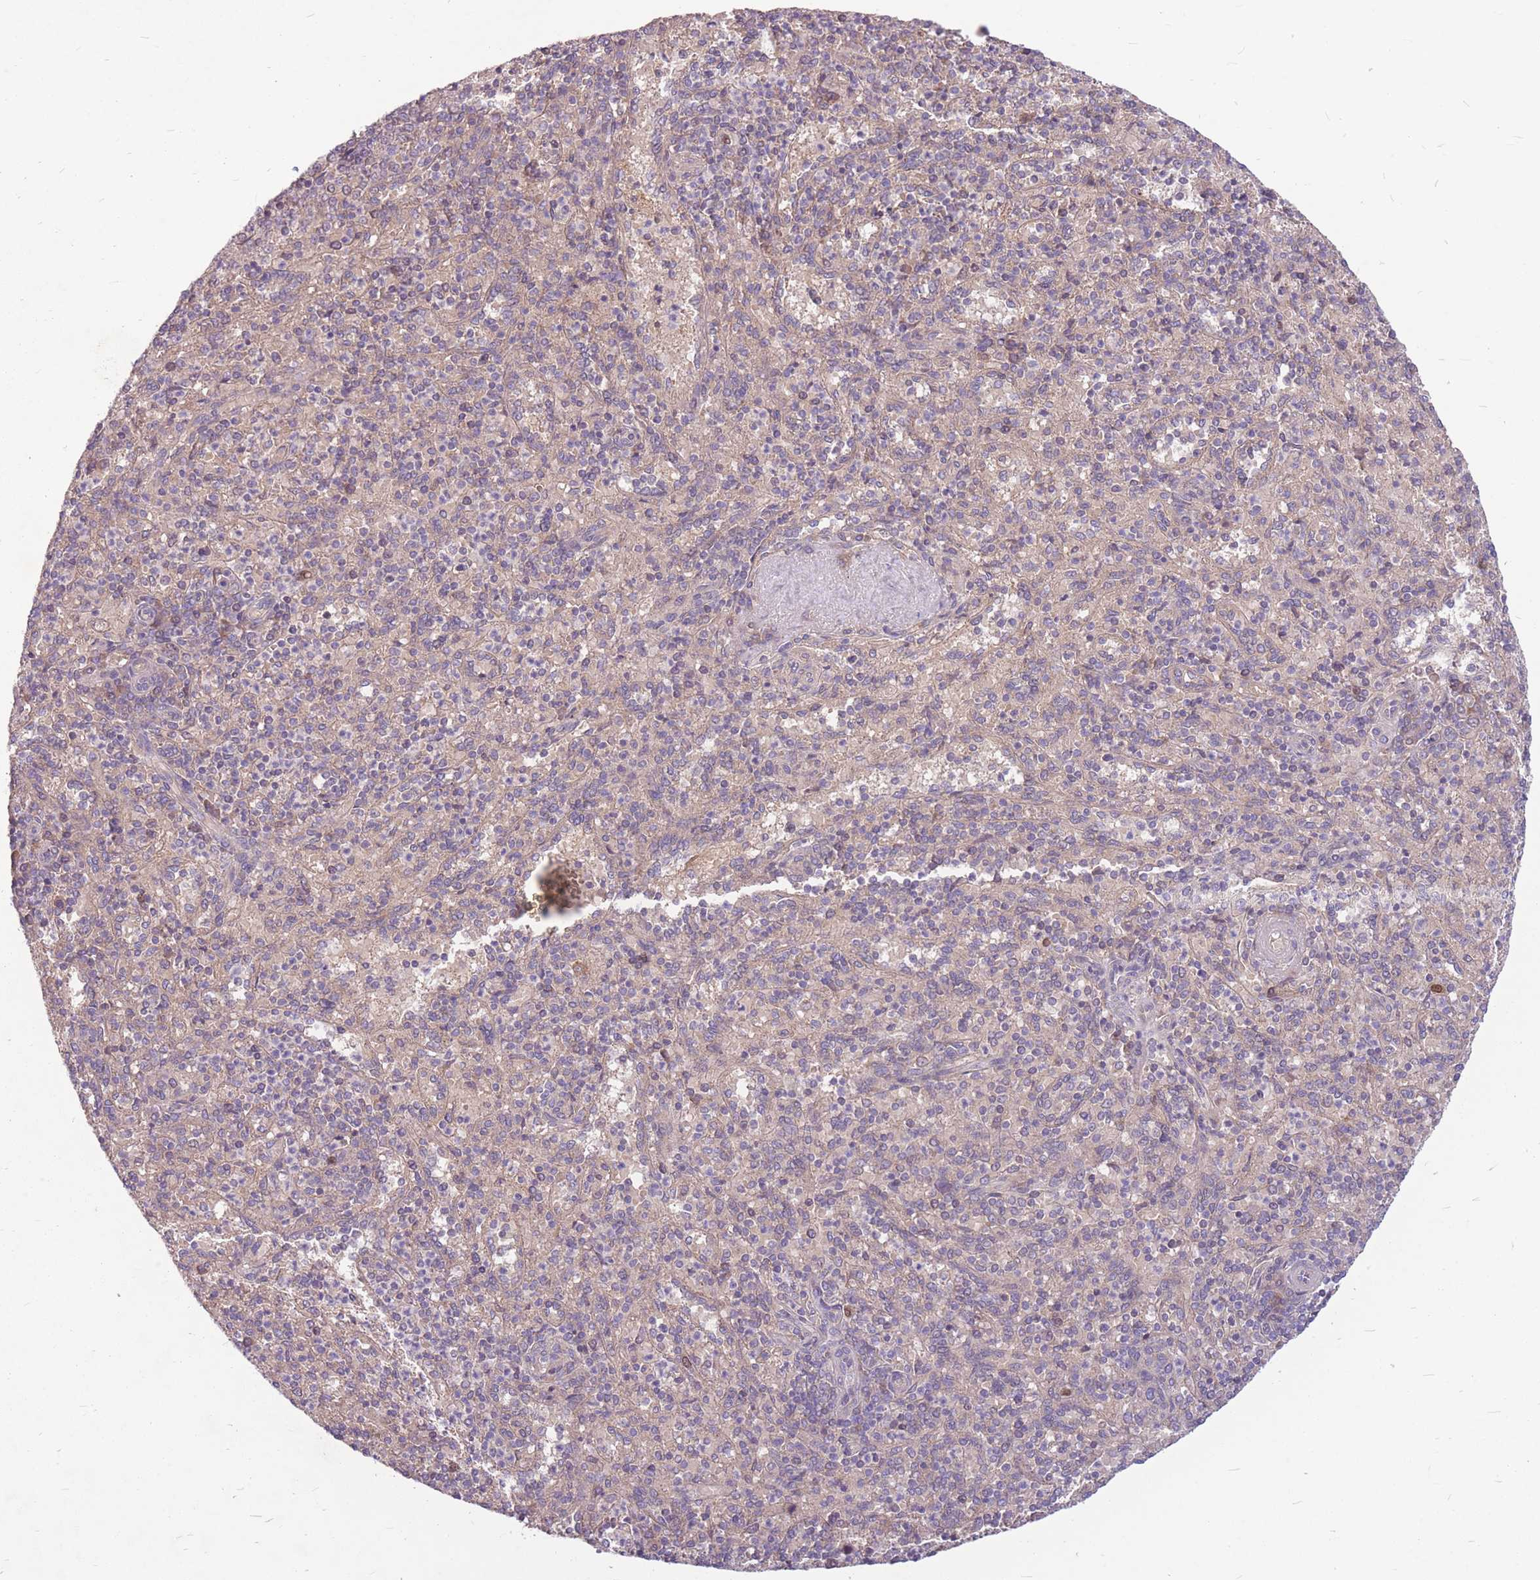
{"staining": {"intensity": "negative", "quantity": "none", "location": "none"}, "tissue": "spleen", "cell_type": "Cells in red pulp", "image_type": "normal", "snomed": [{"axis": "morphology", "description": "Normal tissue, NOS"}, {"axis": "topography", "description": "Spleen"}], "caption": "An immunohistochemistry (IHC) micrograph of benign spleen is shown. There is no staining in cells in red pulp of spleen.", "gene": "GMNN", "patient": {"sex": "male", "age": 82}}